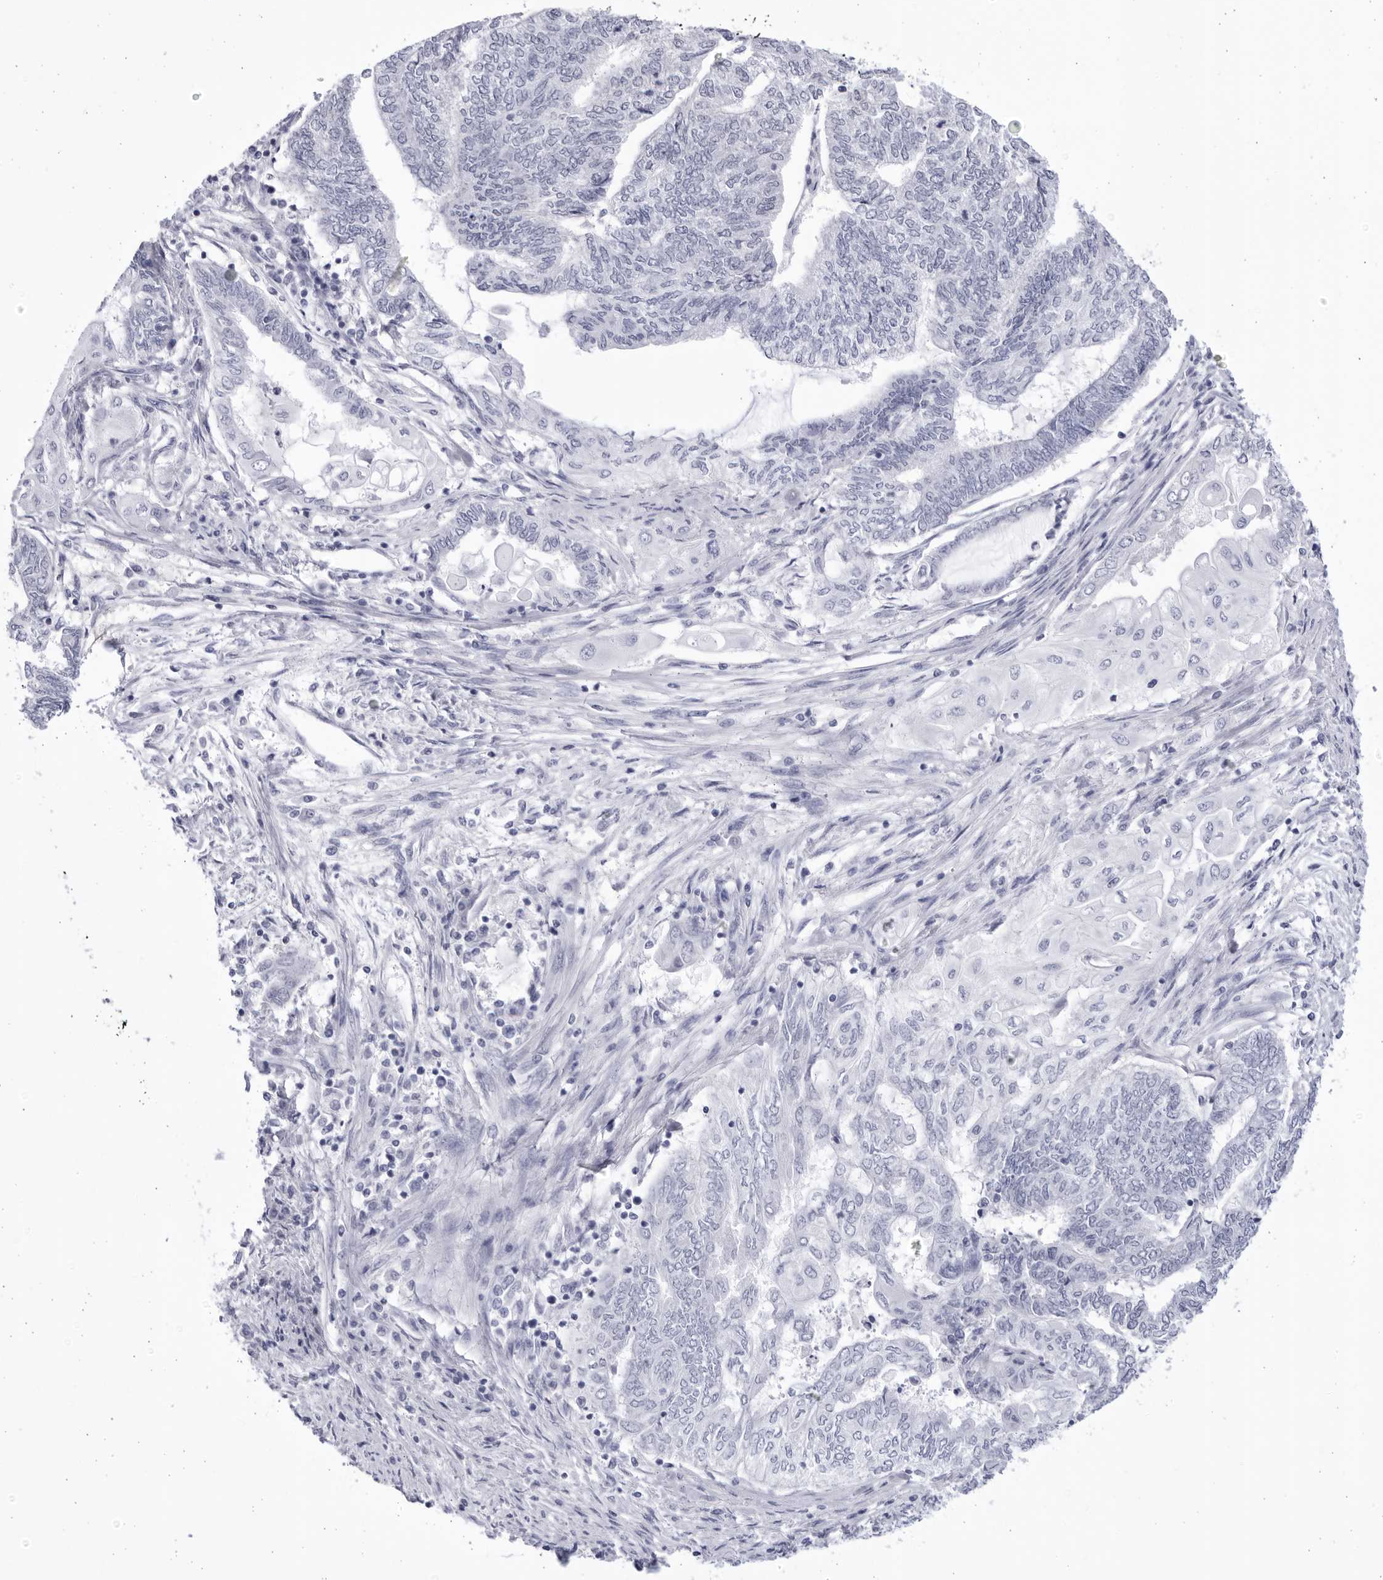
{"staining": {"intensity": "negative", "quantity": "none", "location": "none"}, "tissue": "endometrial cancer", "cell_type": "Tumor cells", "image_type": "cancer", "snomed": [{"axis": "morphology", "description": "Adenocarcinoma, NOS"}, {"axis": "topography", "description": "Uterus"}, {"axis": "topography", "description": "Endometrium"}], "caption": "IHC micrograph of human endometrial cancer stained for a protein (brown), which shows no expression in tumor cells. Brightfield microscopy of IHC stained with DAB (brown) and hematoxylin (blue), captured at high magnification.", "gene": "CCDC181", "patient": {"sex": "female", "age": 70}}